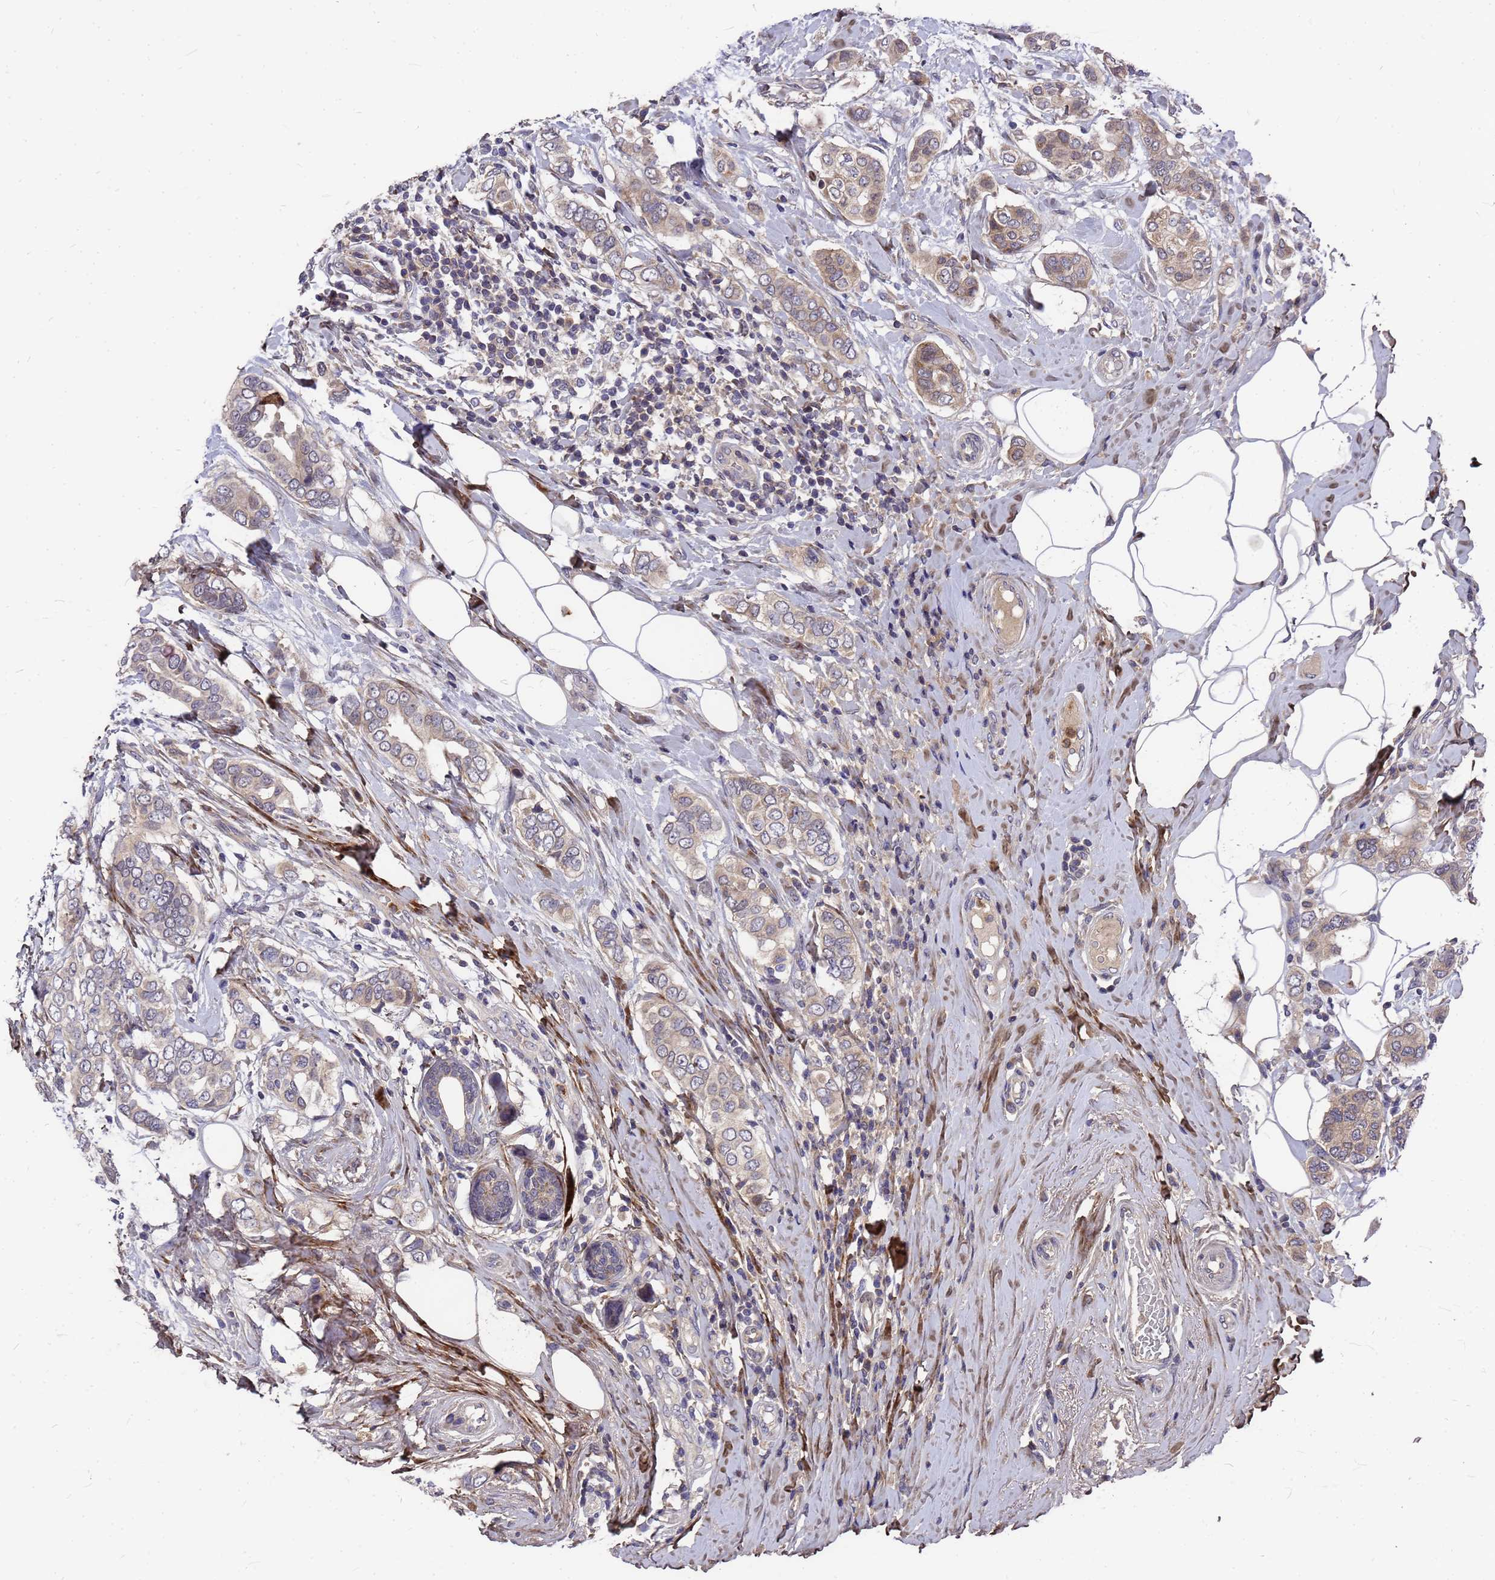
{"staining": {"intensity": "weak", "quantity": ">75%", "location": "cytoplasmic/membranous"}, "tissue": "breast cancer", "cell_type": "Tumor cells", "image_type": "cancer", "snomed": [{"axis": "morphology", "description": "Lobular carcinoma"}, {"axis": "topography", "description": "Breast"}], "caption": "The immunohistochemical stain highlights weak cytoplasmic/membranous positivity in tumor cells of breast lobular carcinoma tissue.", "gene": "ZNF717", "patient": {"sex": "female", "age": 51}}